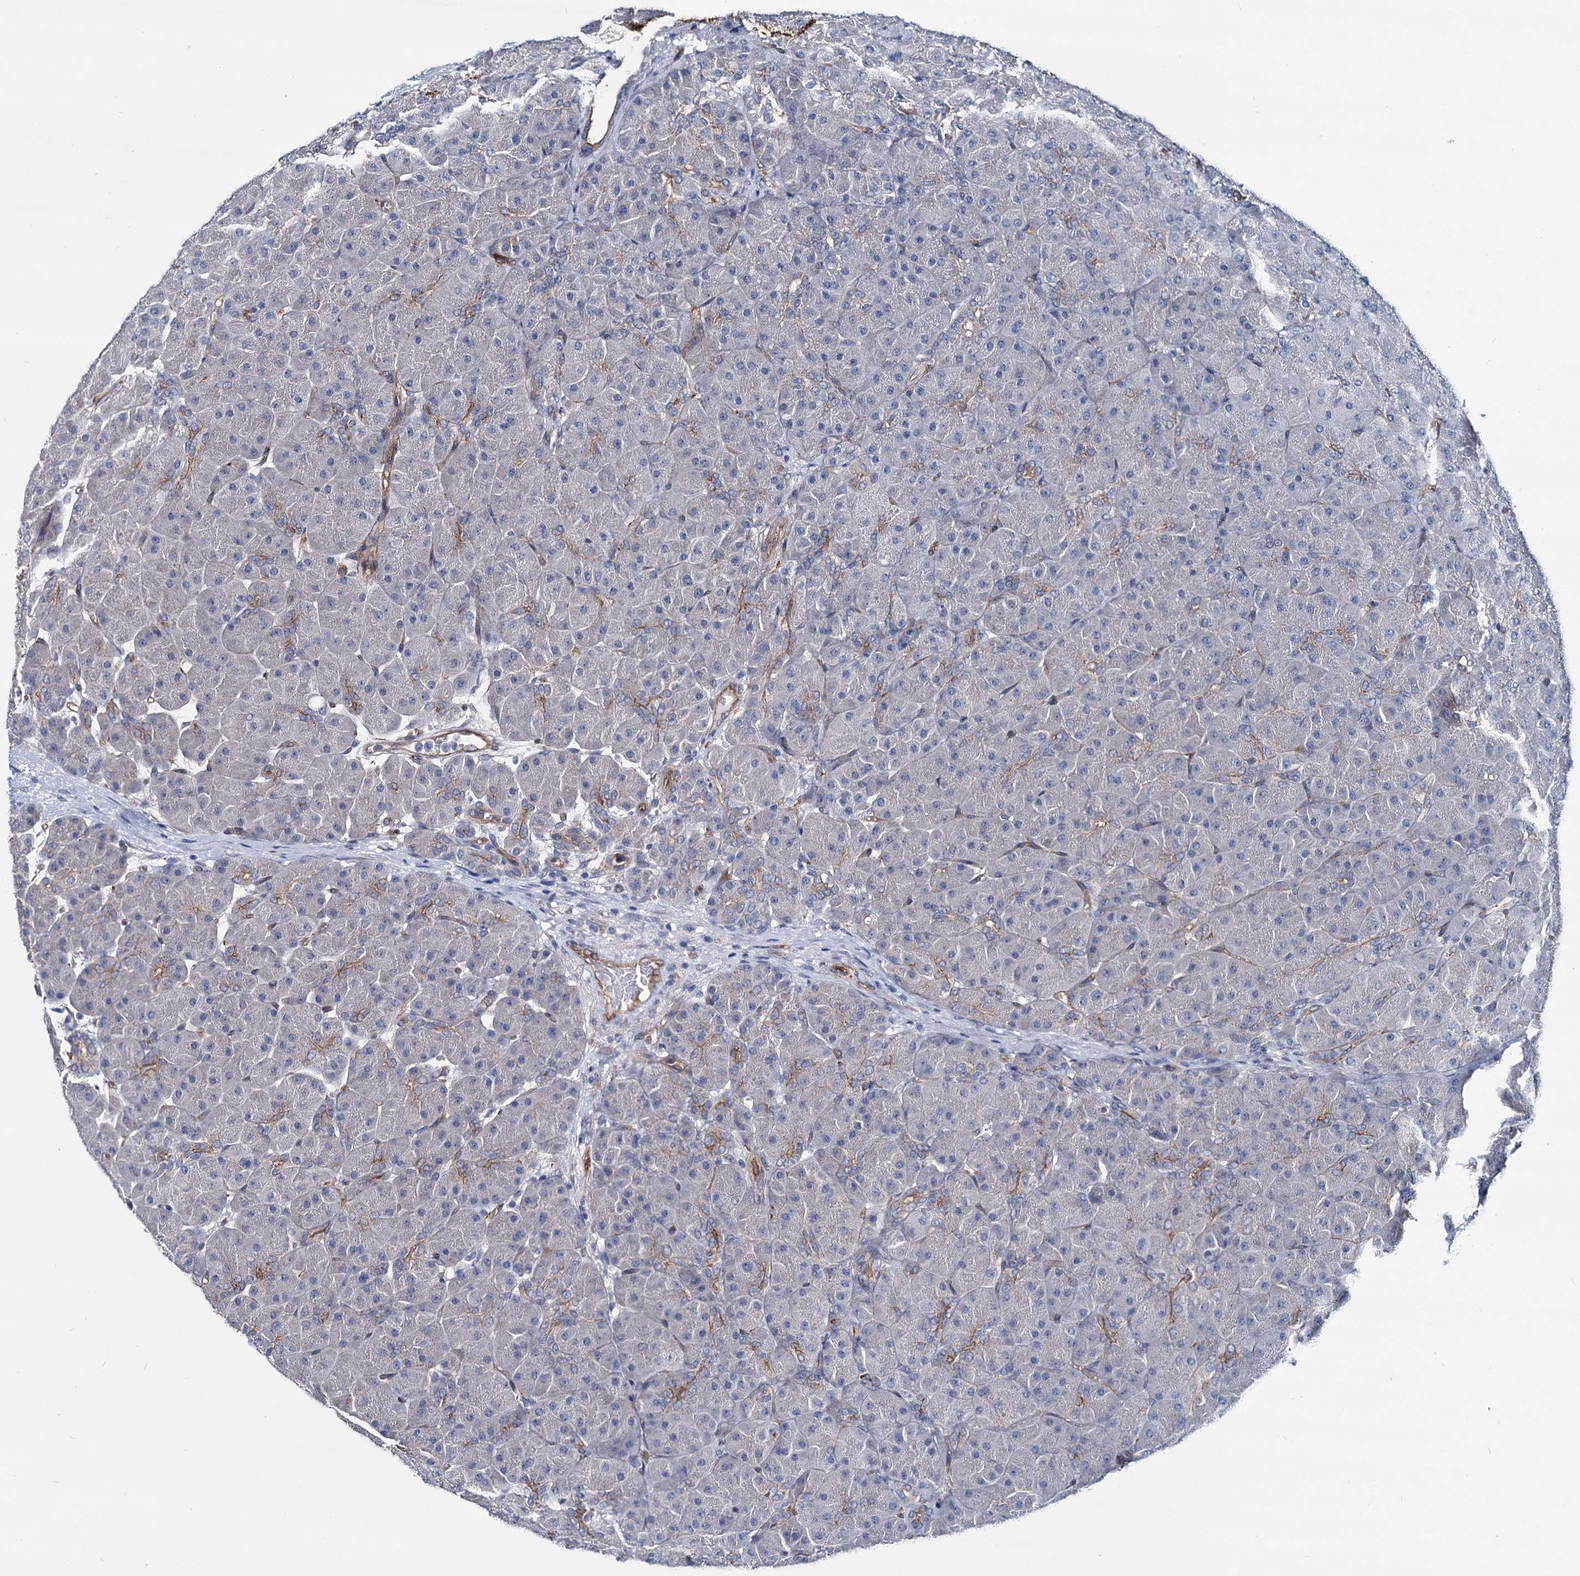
{"staining": {"intensity": "moderate", "quantity": "<25%", "location": "cytoplasmic/membranous"}, "tissue": "pancreas", "cell_type": "Exocrine glandular cells", "image_type": "normal", "snomed": [{"axis": "morphology", "description": "Normal tissue, NOS"}, {"axis": "topography", "description": "Pancreas"}], "caption": "IHC (DAB (3,3'-diaminobenzidine)) staining of benign human pancreas displays moderate cytoplasmic/membranous protein positivity in approximately <25% of exocrine glandular cells. The staining is performed using DAB (3,3'-diaminobenzidine) brown chromogen to label protein expression. The nuclei are counter-stained blue using hematoxylin.", "gene": "STXBP1", "patient": {"sex": "male", "age": 66}}